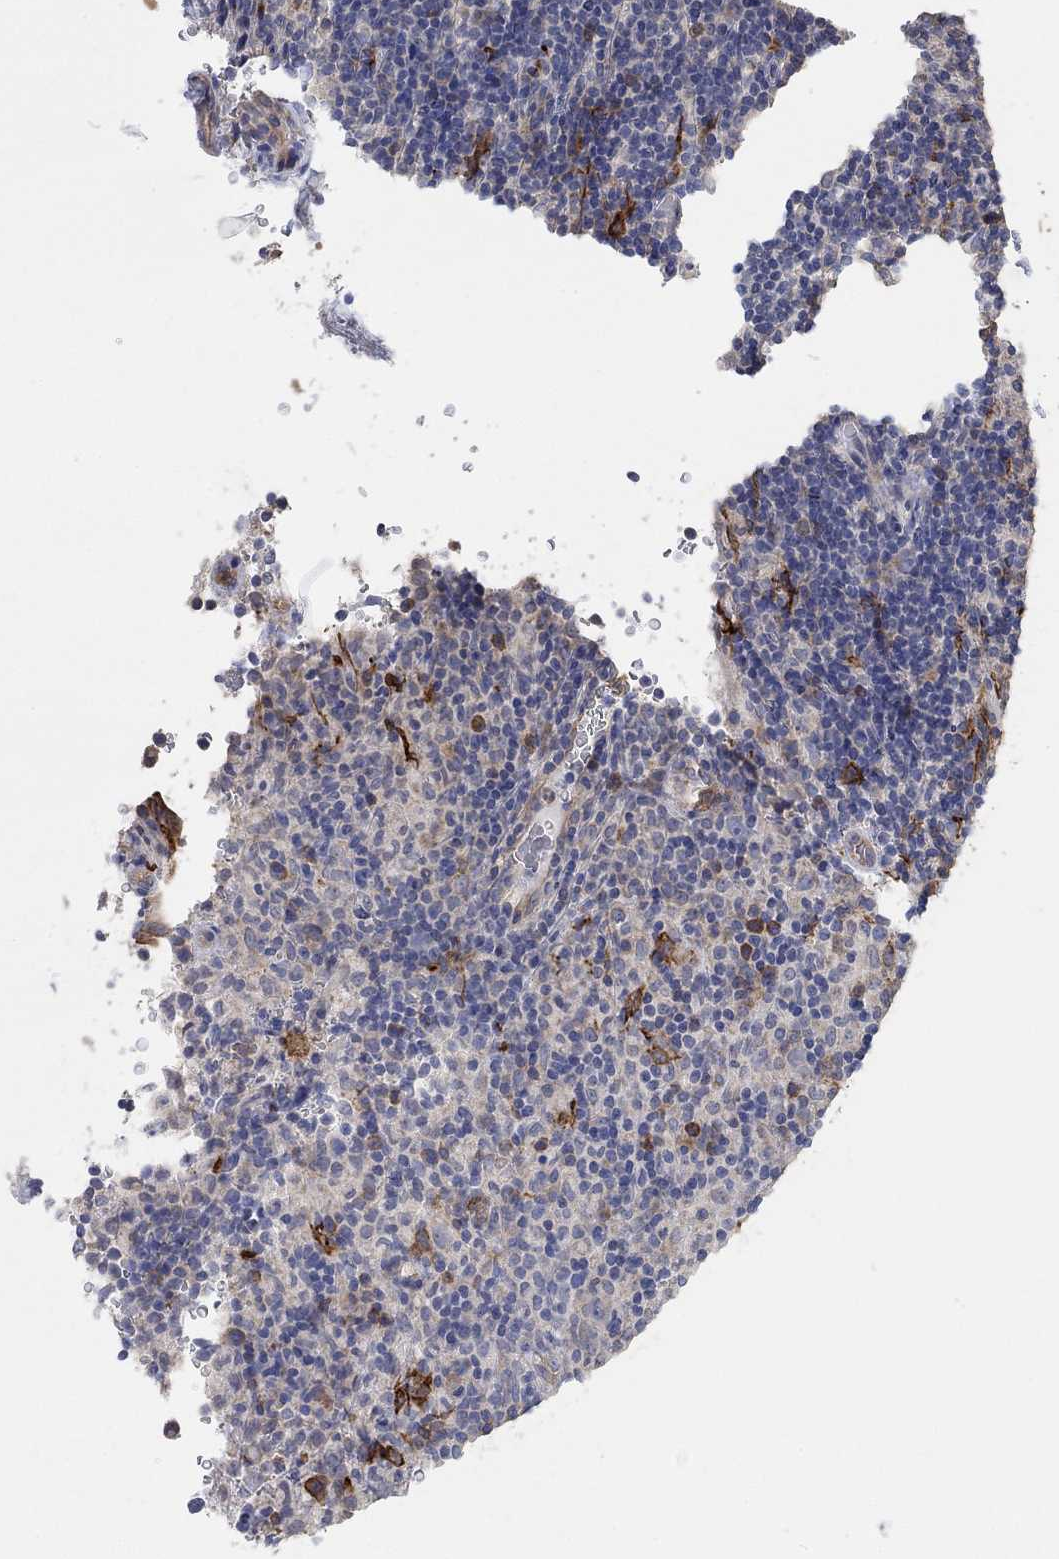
{"staining": {"intensity": "negative", "quantity": "none", "location": "none"}, "tissue": "lymphoma", "cell_type": "Tumor cells", "image_type": "cancer", "snomed": [{"axis": "morphology", "description": "Hodgkin's disease, NOS"}, {"axis": "topography", "description": "Lymph node"}], "caption": "The photomicrograph shows no significant positivity in tumor cells of Hodgkin's disease.", "gene": "SYT16", "patient": {"sex": "male", "age": 70}}